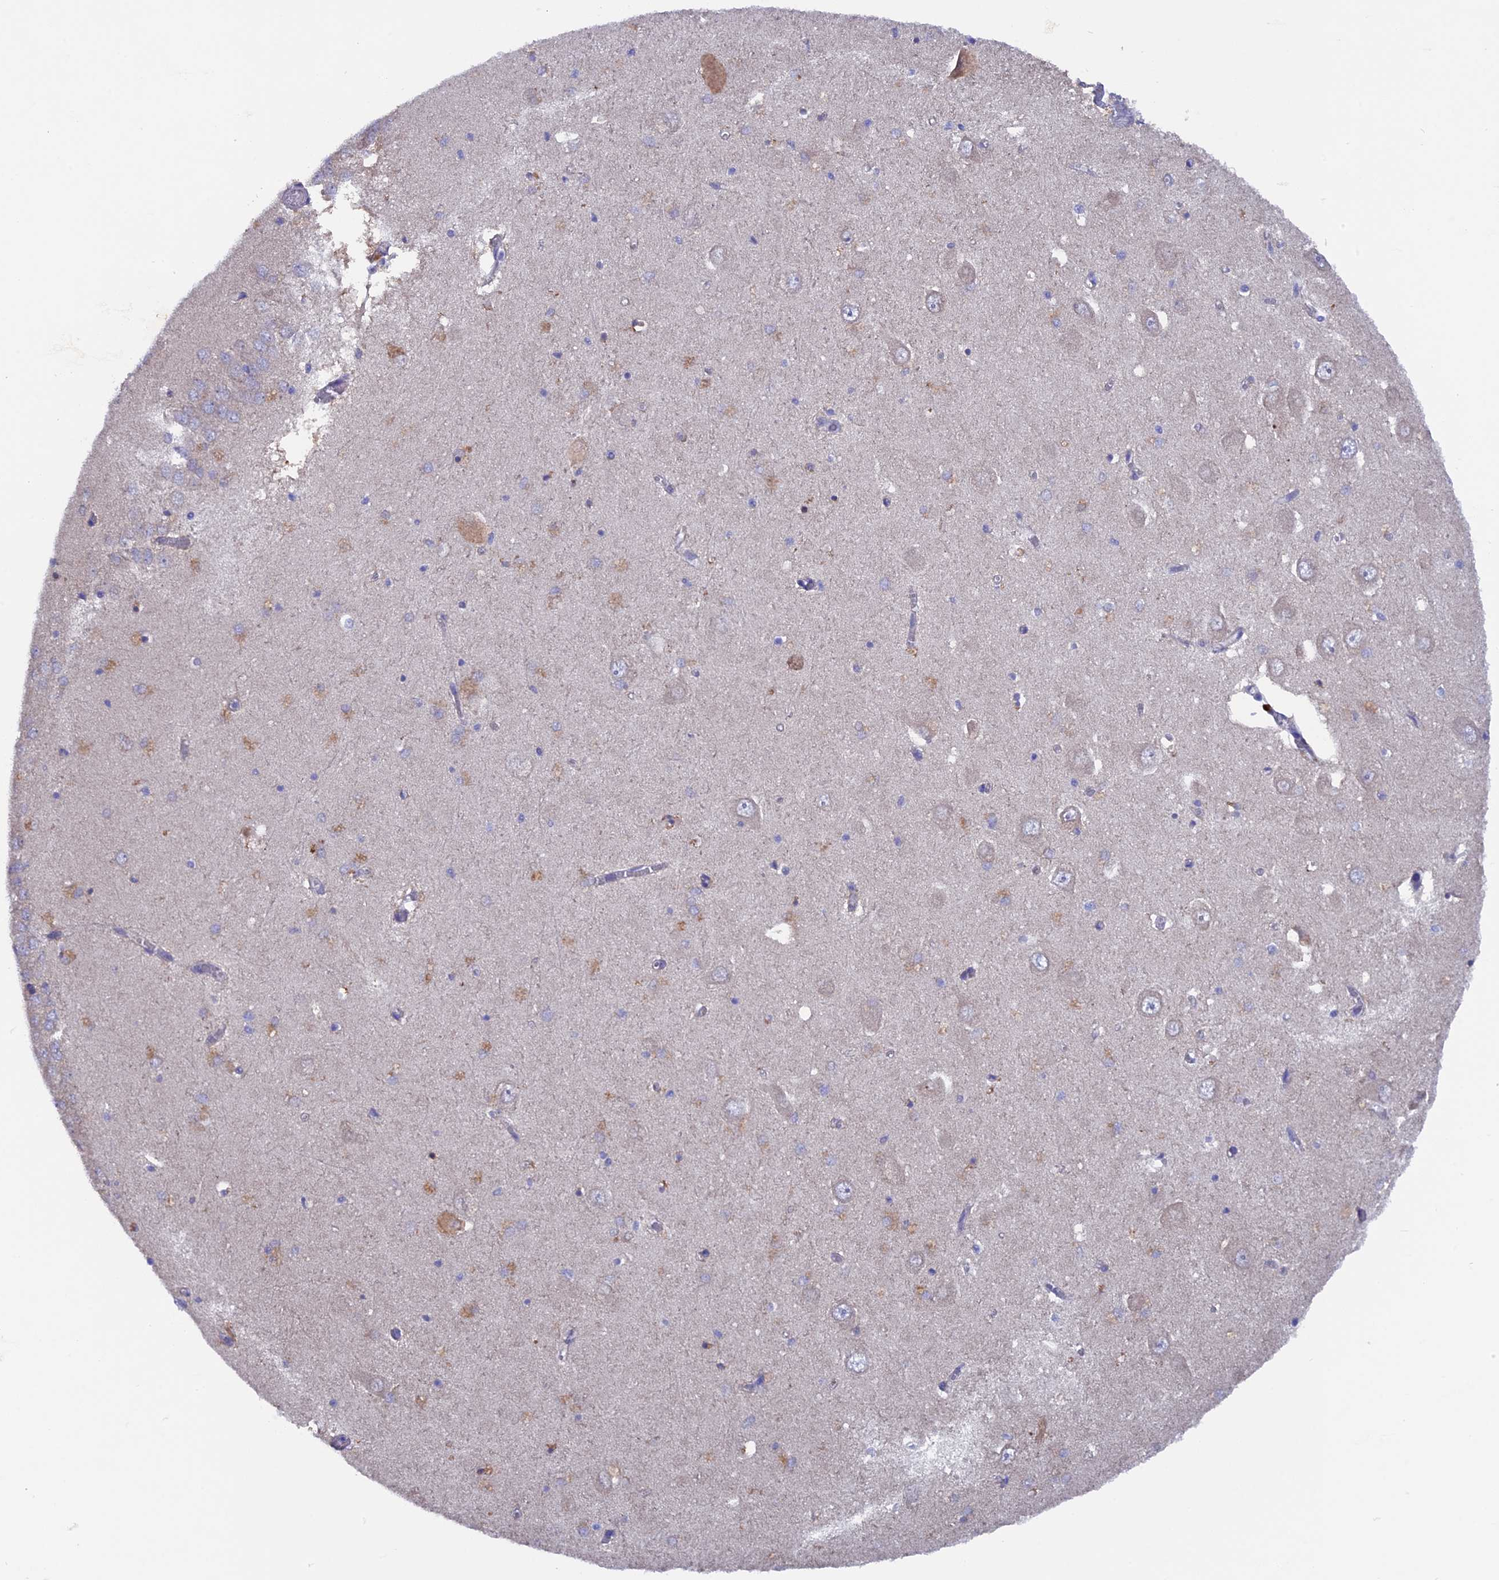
{"staining": {"intensity": "negative", "quantity": "none", "location": "none"}, "tissue": "hippocampus", "cell_type": "Glial cells", "image_type": "normal", "snomed": [{"axis": "morphology", "description": "Normal tissue, NOS"}, {"axis": "topography", "description": "Hippocampus"}], "caption": "A micrograph of hippocampus stained for a protein demonstrates no brown staining in glial cells. (DAB (3,3'-diaminobenzidine) IHC, high magnification).", "gene": "AK4P3", "patient": {"sex": "male", "age": 70}}